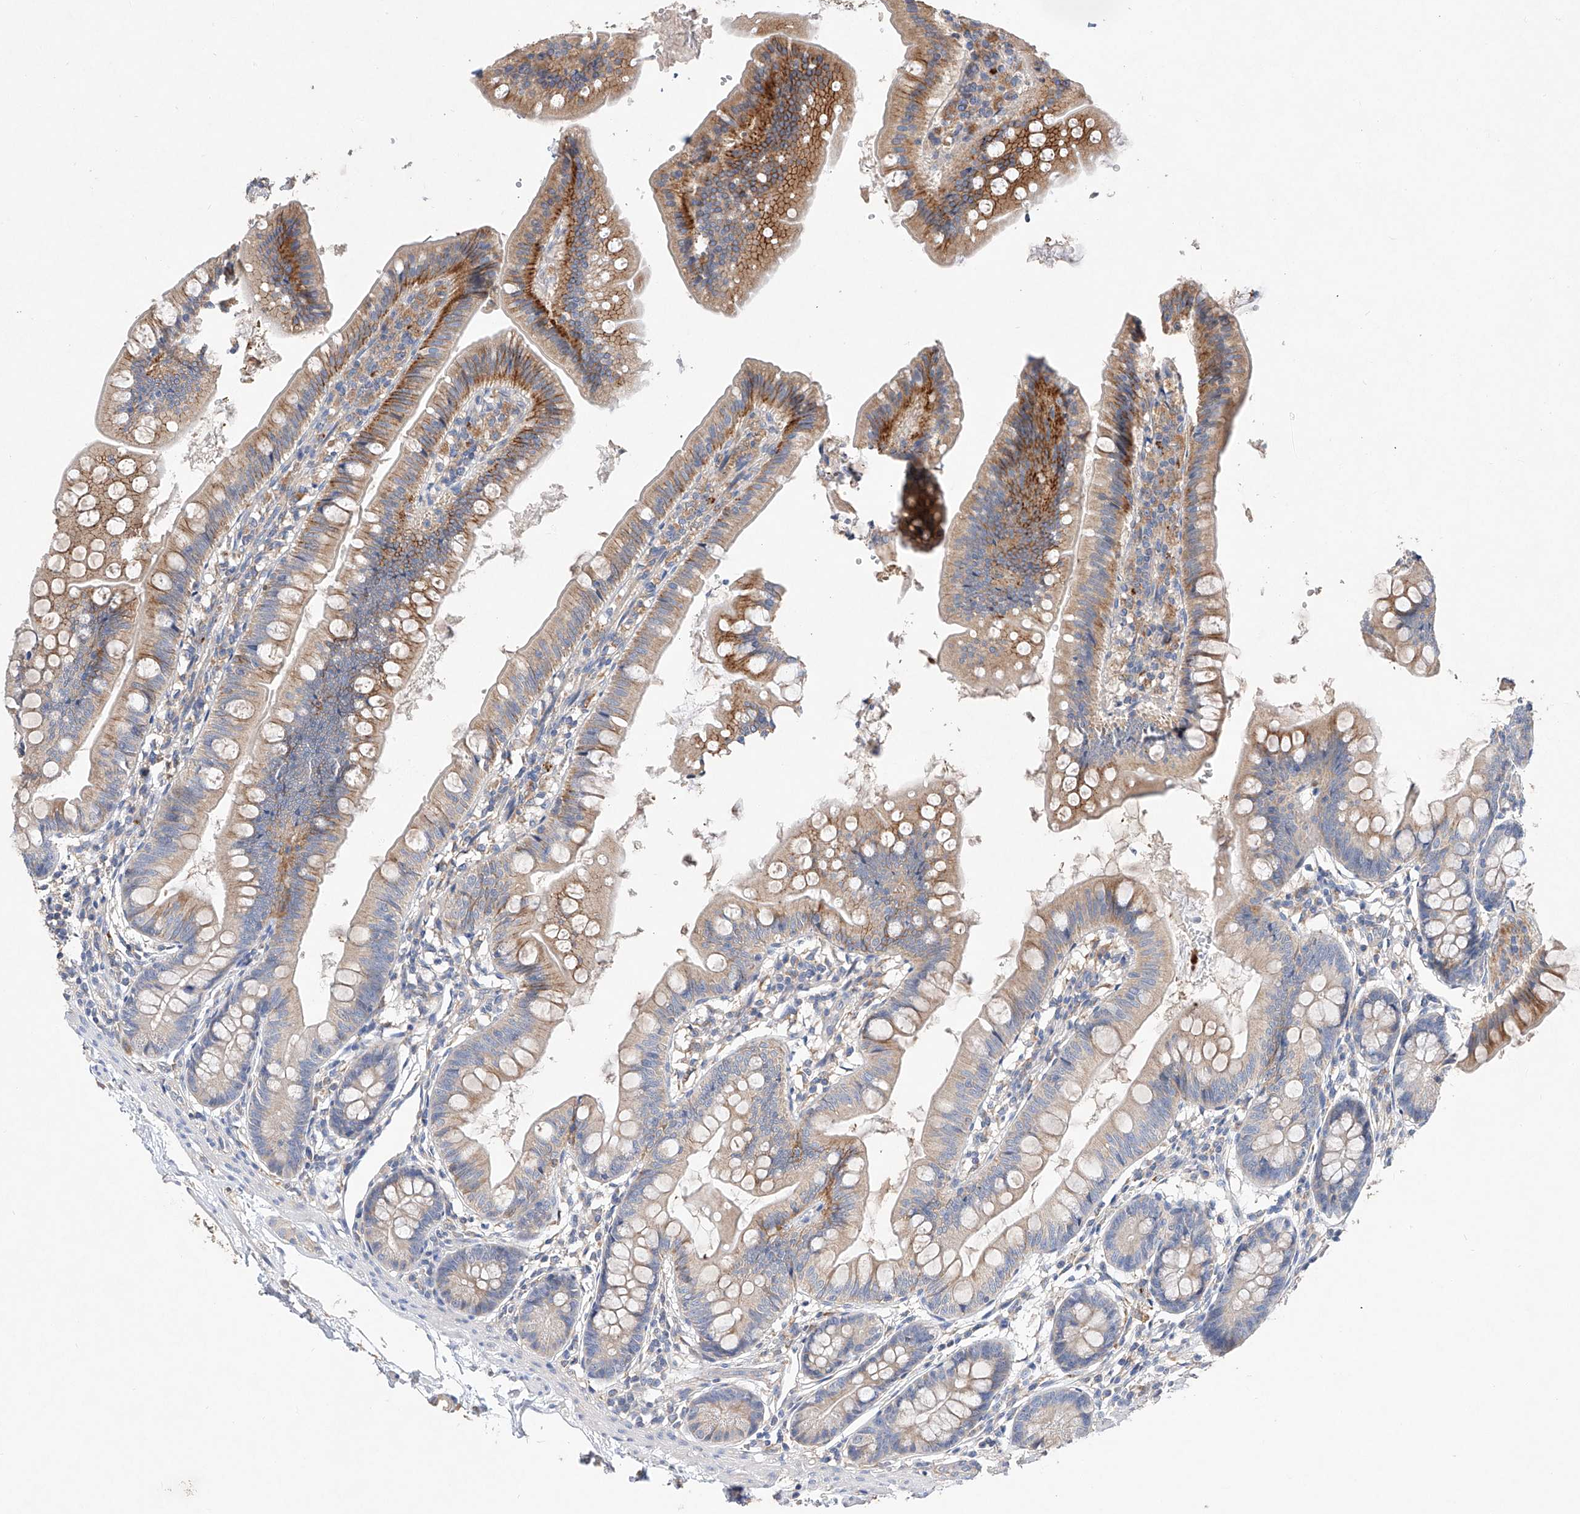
{"staining": {"intensity": "moderate", "quantity": "25%-75%", "location": "cytoplasmic/membranous"}, "tissue": "small intestine", "cell_type": "Glandular cells", "image_type": "normal", "snomed": [{"axis": "morphology", "description": "Normal tissue, NOS"}, {"axis": "topography", "description": "Small intestine"}], "caption": "This micrograph shows immunohistochemistry (IHC) staining of normal human small intestine, with medium moderate cytoplasmic/membranous expression in about 25%-75% of glandular cells.", "gene": "AMD1", "patient": {"sex": "male", "age": 7}}